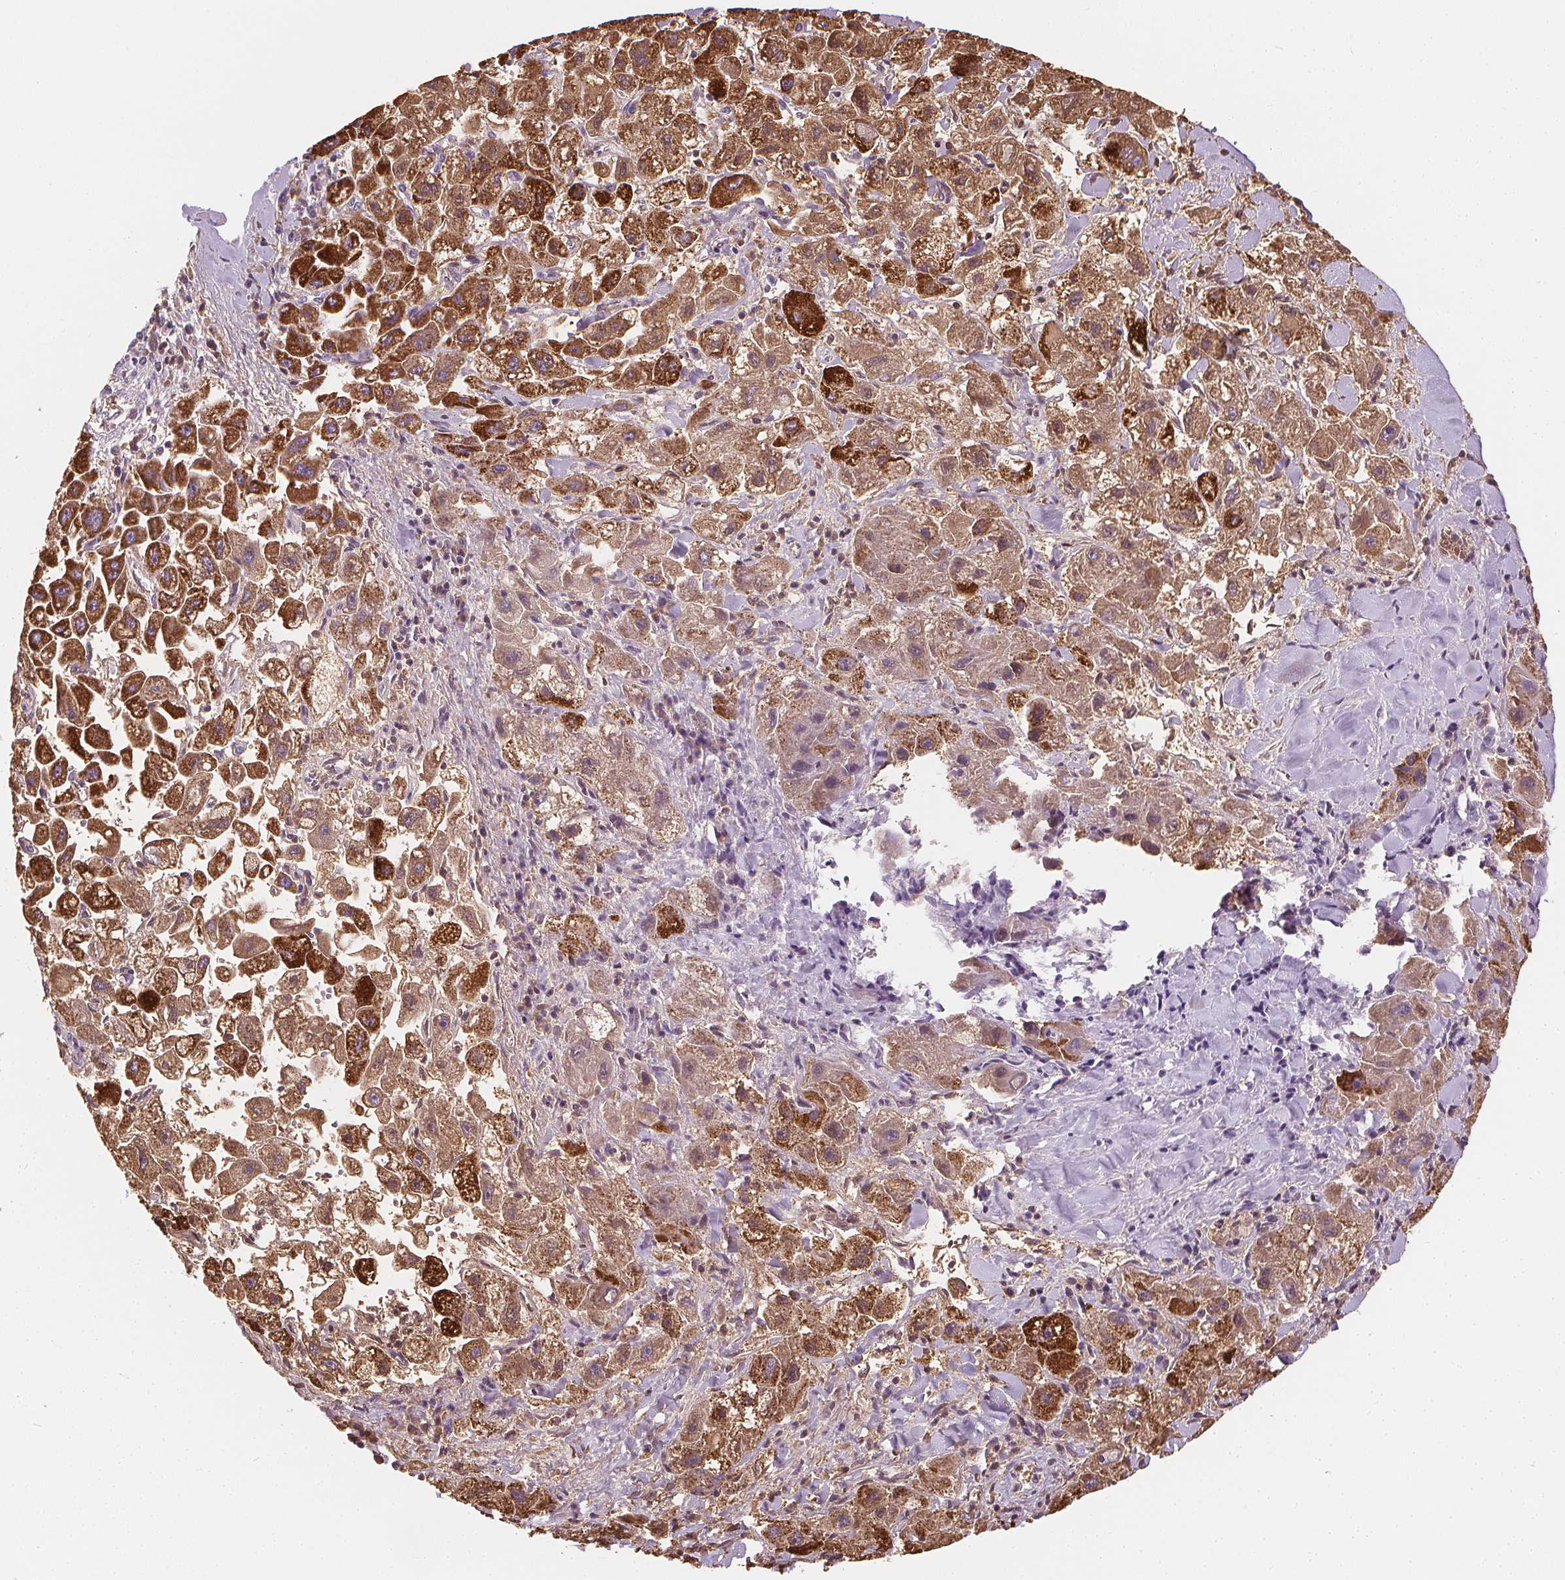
{"staining": {"intensity": "strong", "quantity": ">75%", "location": "cytoplasmic/membranous"}, "tissue": "liver cancer", "cell_type": "Tumor cells", "image_type": "cancer", "snomed": [{"axis": "morphology", "description": "Carcinoma, Hepatocellular, NOS"}, {"axis": "topography", "description": "Liver"}], "caption": "A high amount of strong cytoplasmic/membranous expression is seen in about >75% of tumor cells in liver cancer tissue. The protein of interest is stained brown, and the nuclei are stained in blue (DAB (3,3'-diaminobenzidine) IHC with brightfield microscopy, high magnification).", "gene": "RAB20", "patient": {"sex": "male", "age": 24}}